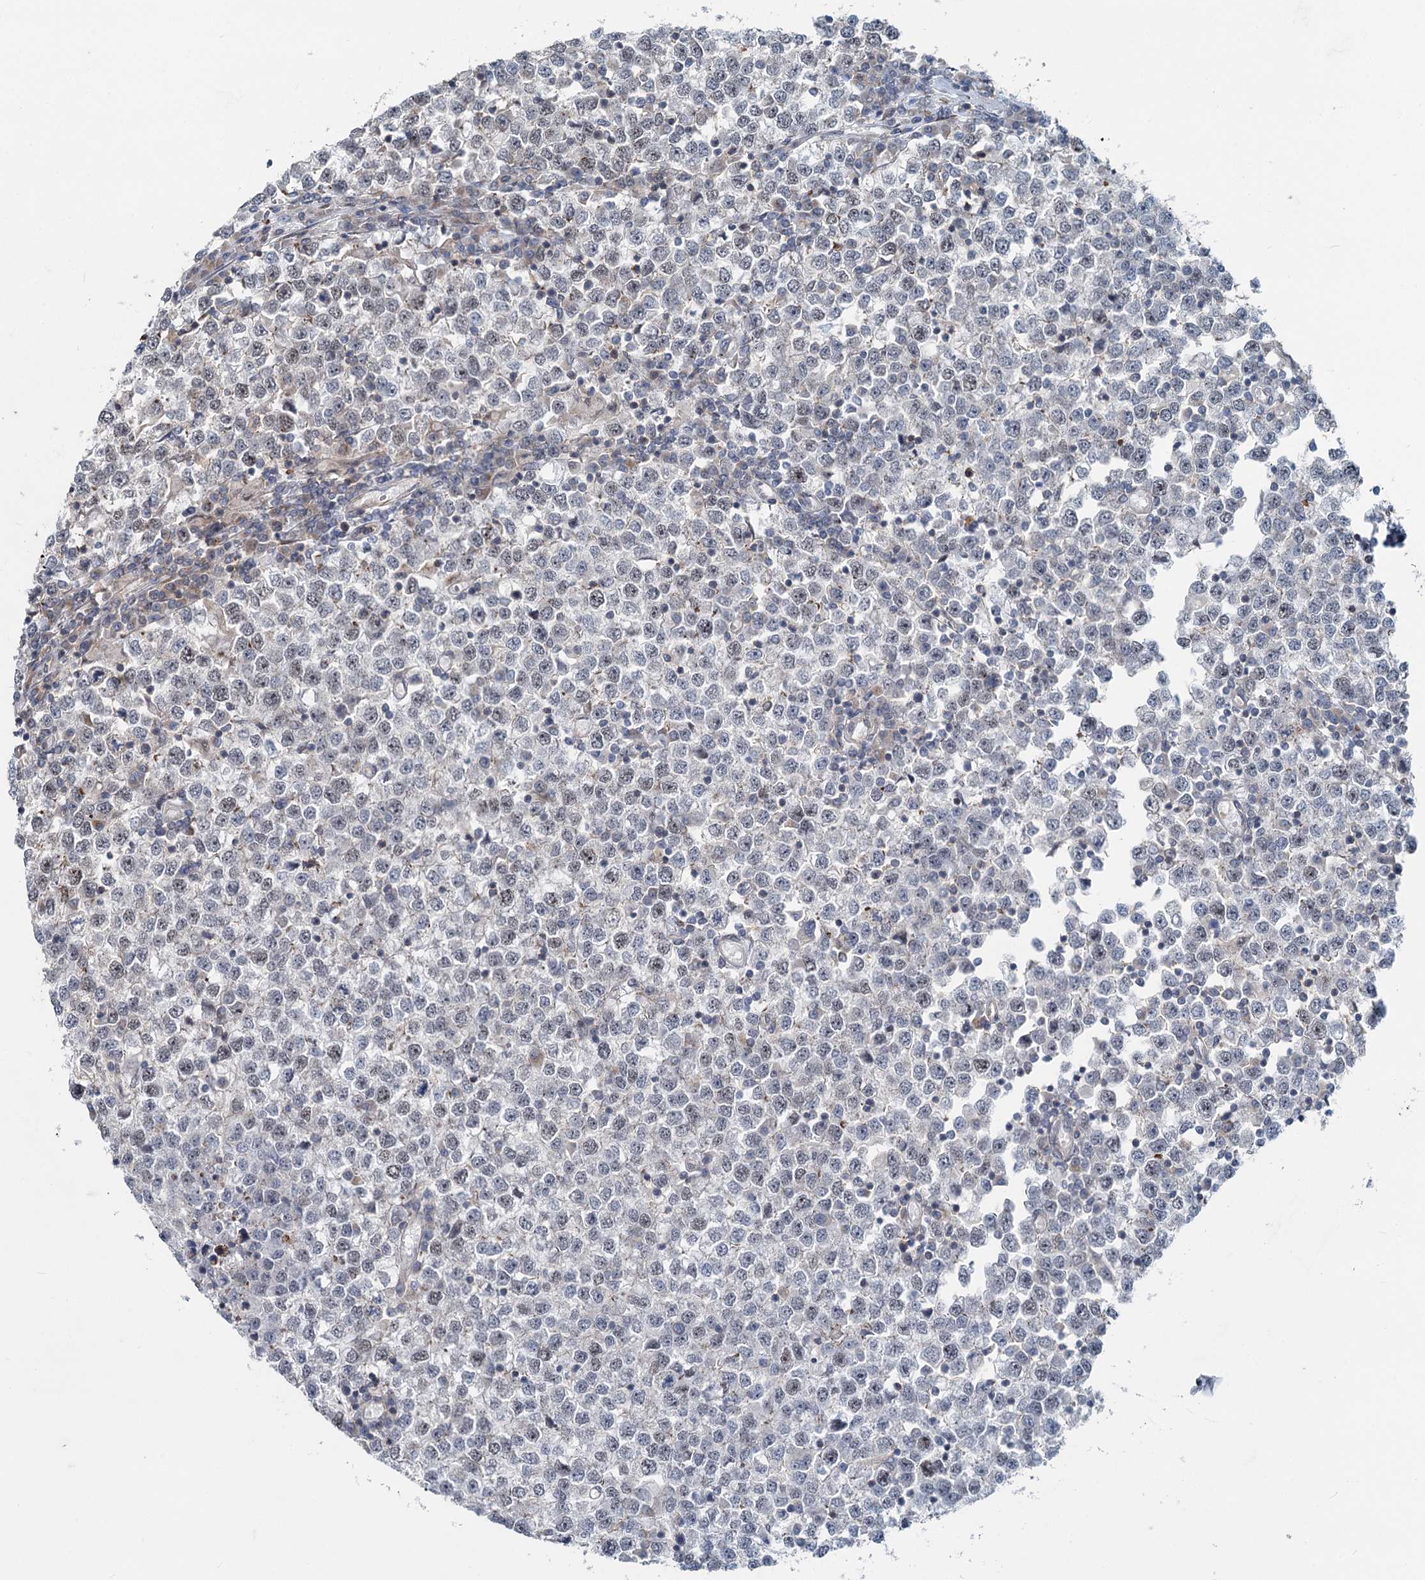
{"staining": {"intensity": "weak", "quantity": "<25%", "location": "nuclear"}, "tissue": "testis cancer", "cell_type": "Tumor cells", "image_type": "cancer", "snomed": [{"axis": "morphology", "description": "Seminoma, NOS"}, {"axis": "topography", "description": "Testis"}], "caption": "Tumor cells show no significant protein staining in testis seminoma.", "gene": "ADCY2", "patient": {"sex": "male", "age": 65}}